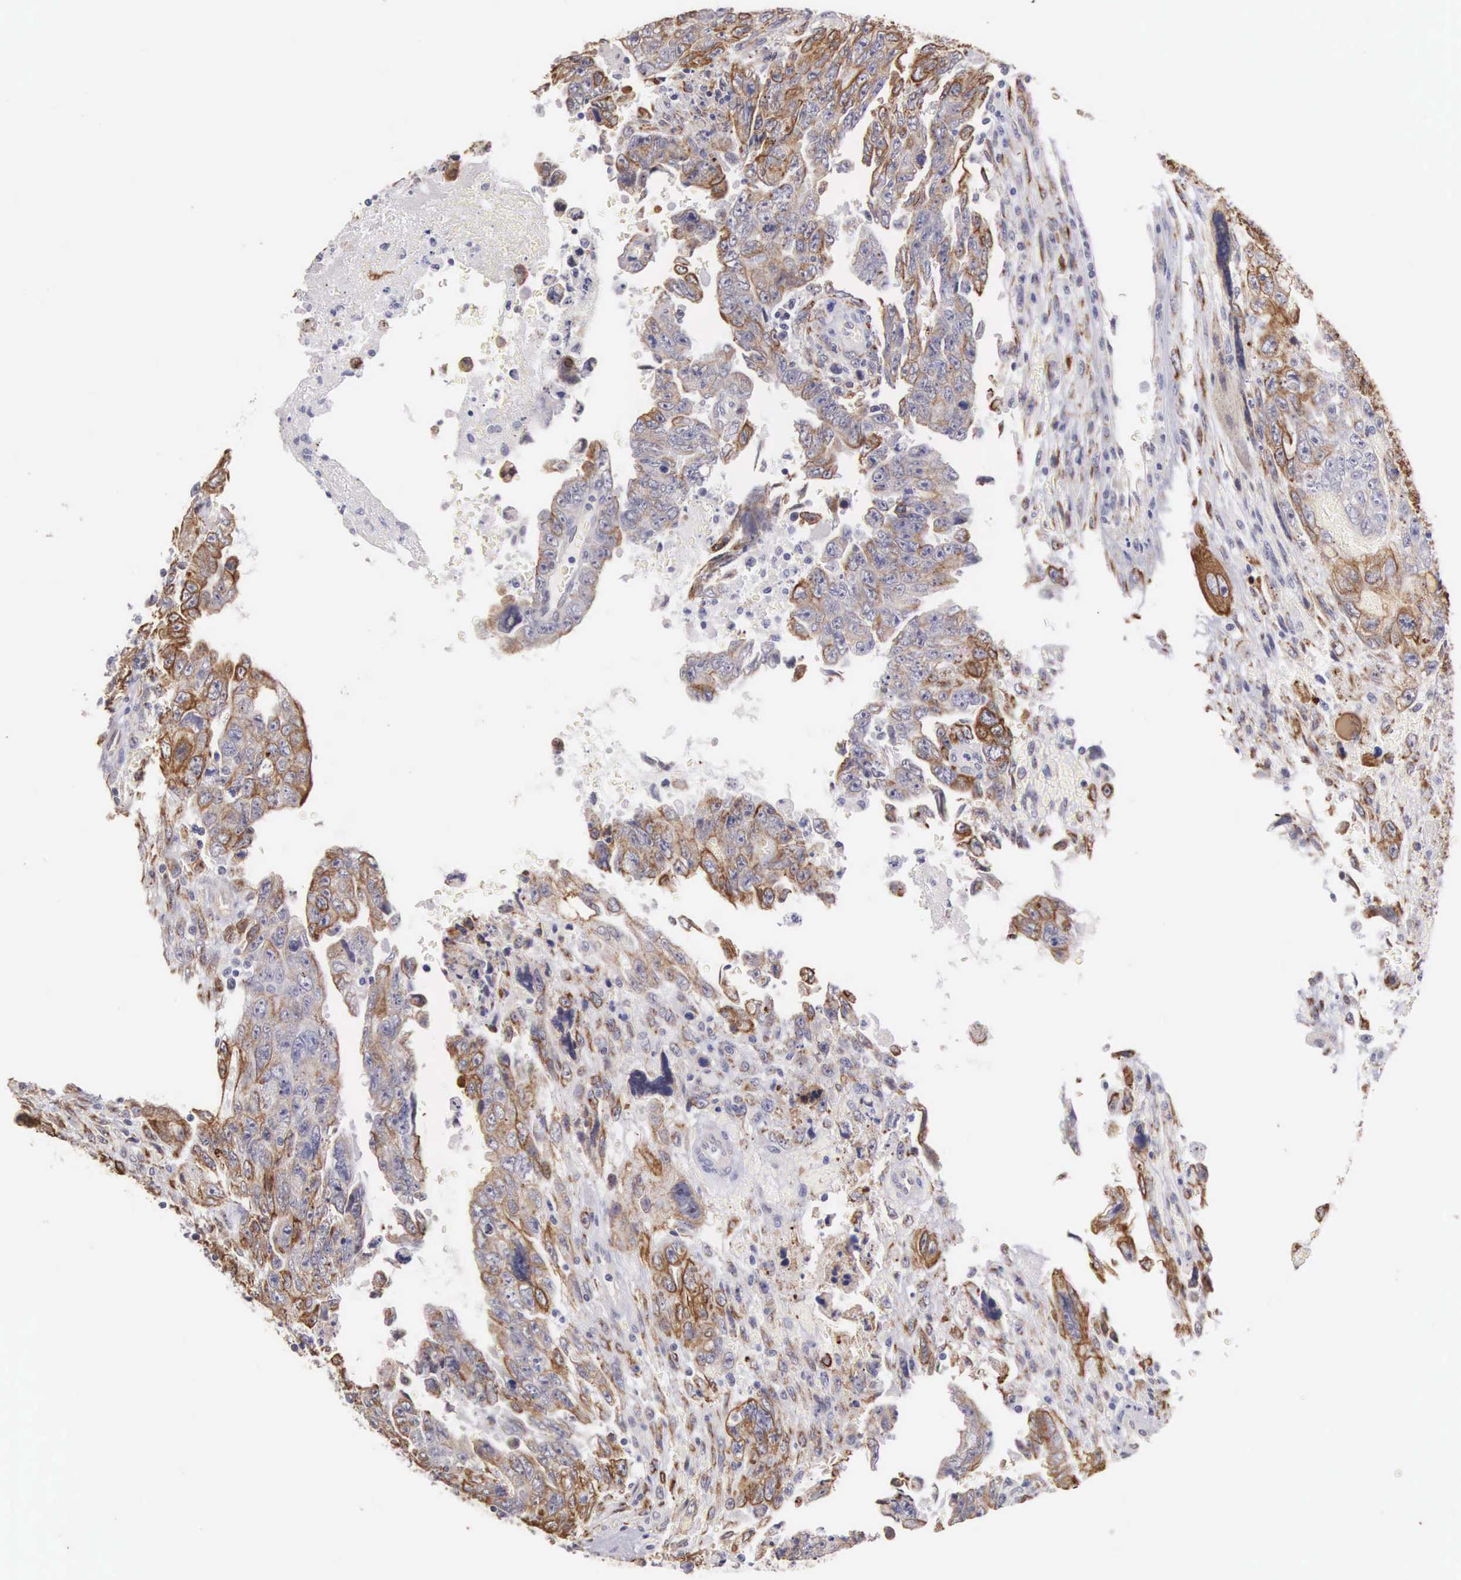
{"staining": {"intensity": "moderate", "quantity": "25%-75%", "location": "cytoplasmic/membranous"}, "tissue": "testis cancer", "cell_type": "Tumor cells", "image_type": "cancer", "snomed": [{"axis": "morphology", "description": "Carcinoma, Embryonal, NOS"}, {"axis": "topography", "description": "Testis"}], "caption": "A micrograph showing moderate cytoplasmic/membranous expression in about 25%-75% of tumor cells in testis embryonal carcinoma, as visualized by brown immunohistochemical staining.", "gene": "PIR", "patient": {"sex": "male", "age": 28}}